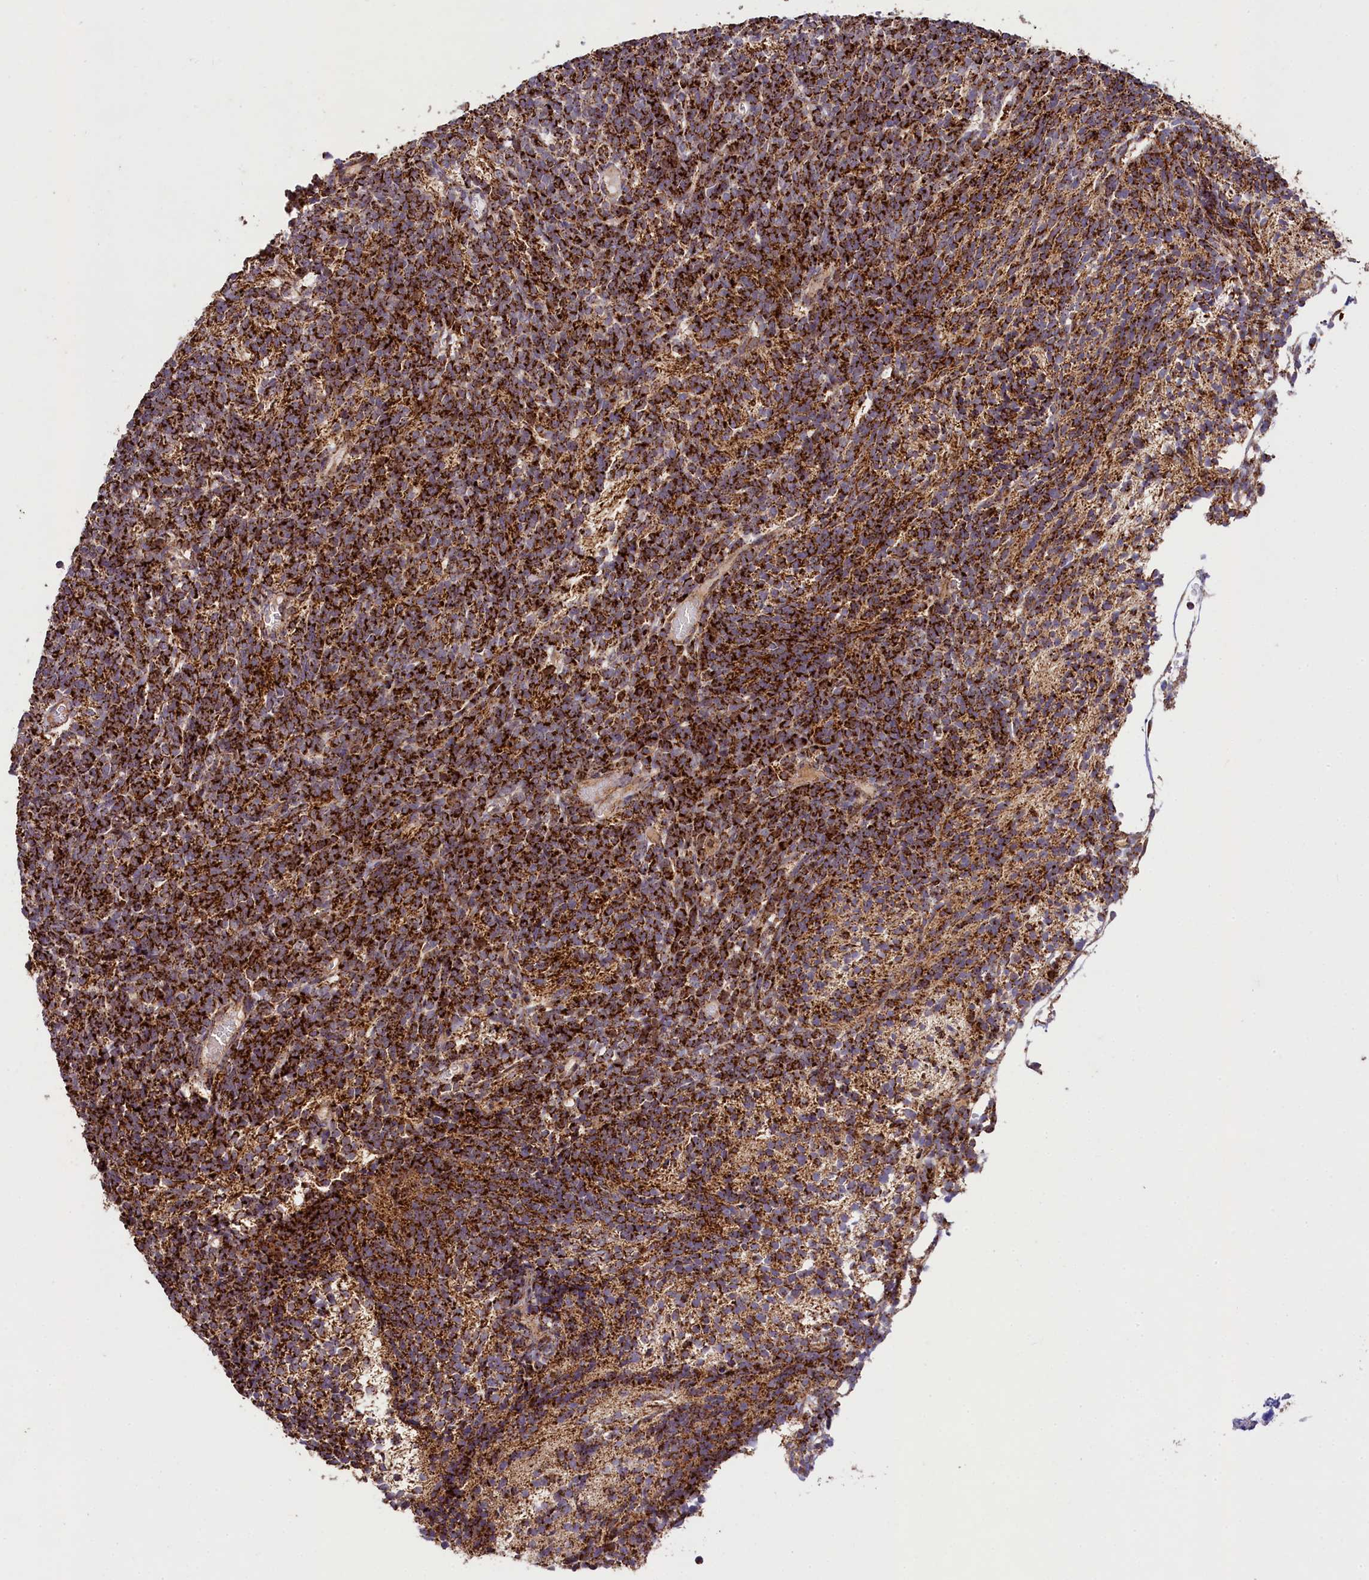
{"staining": {"intensity": "strong", "quantity": ">75%", "location": "cytoplasmic/membranous"}, "tissue": "glioma", "cell_type": "Tumor cells", "image_type": "cancer", "snomed": [{"axis": "morphology", "description": "Glioma, malignant, Low grade"}, {"axis": "topography", "description": "Brain"}], "caption": "The photomicrograph demonstrates a brown stain indicating the presence of a protein in the cytoplasmic/membranous of tumor cells in low-grade glioma (malignant).", "gene": "CLYBL", "patient": {"sex": "female", "age": 1}}